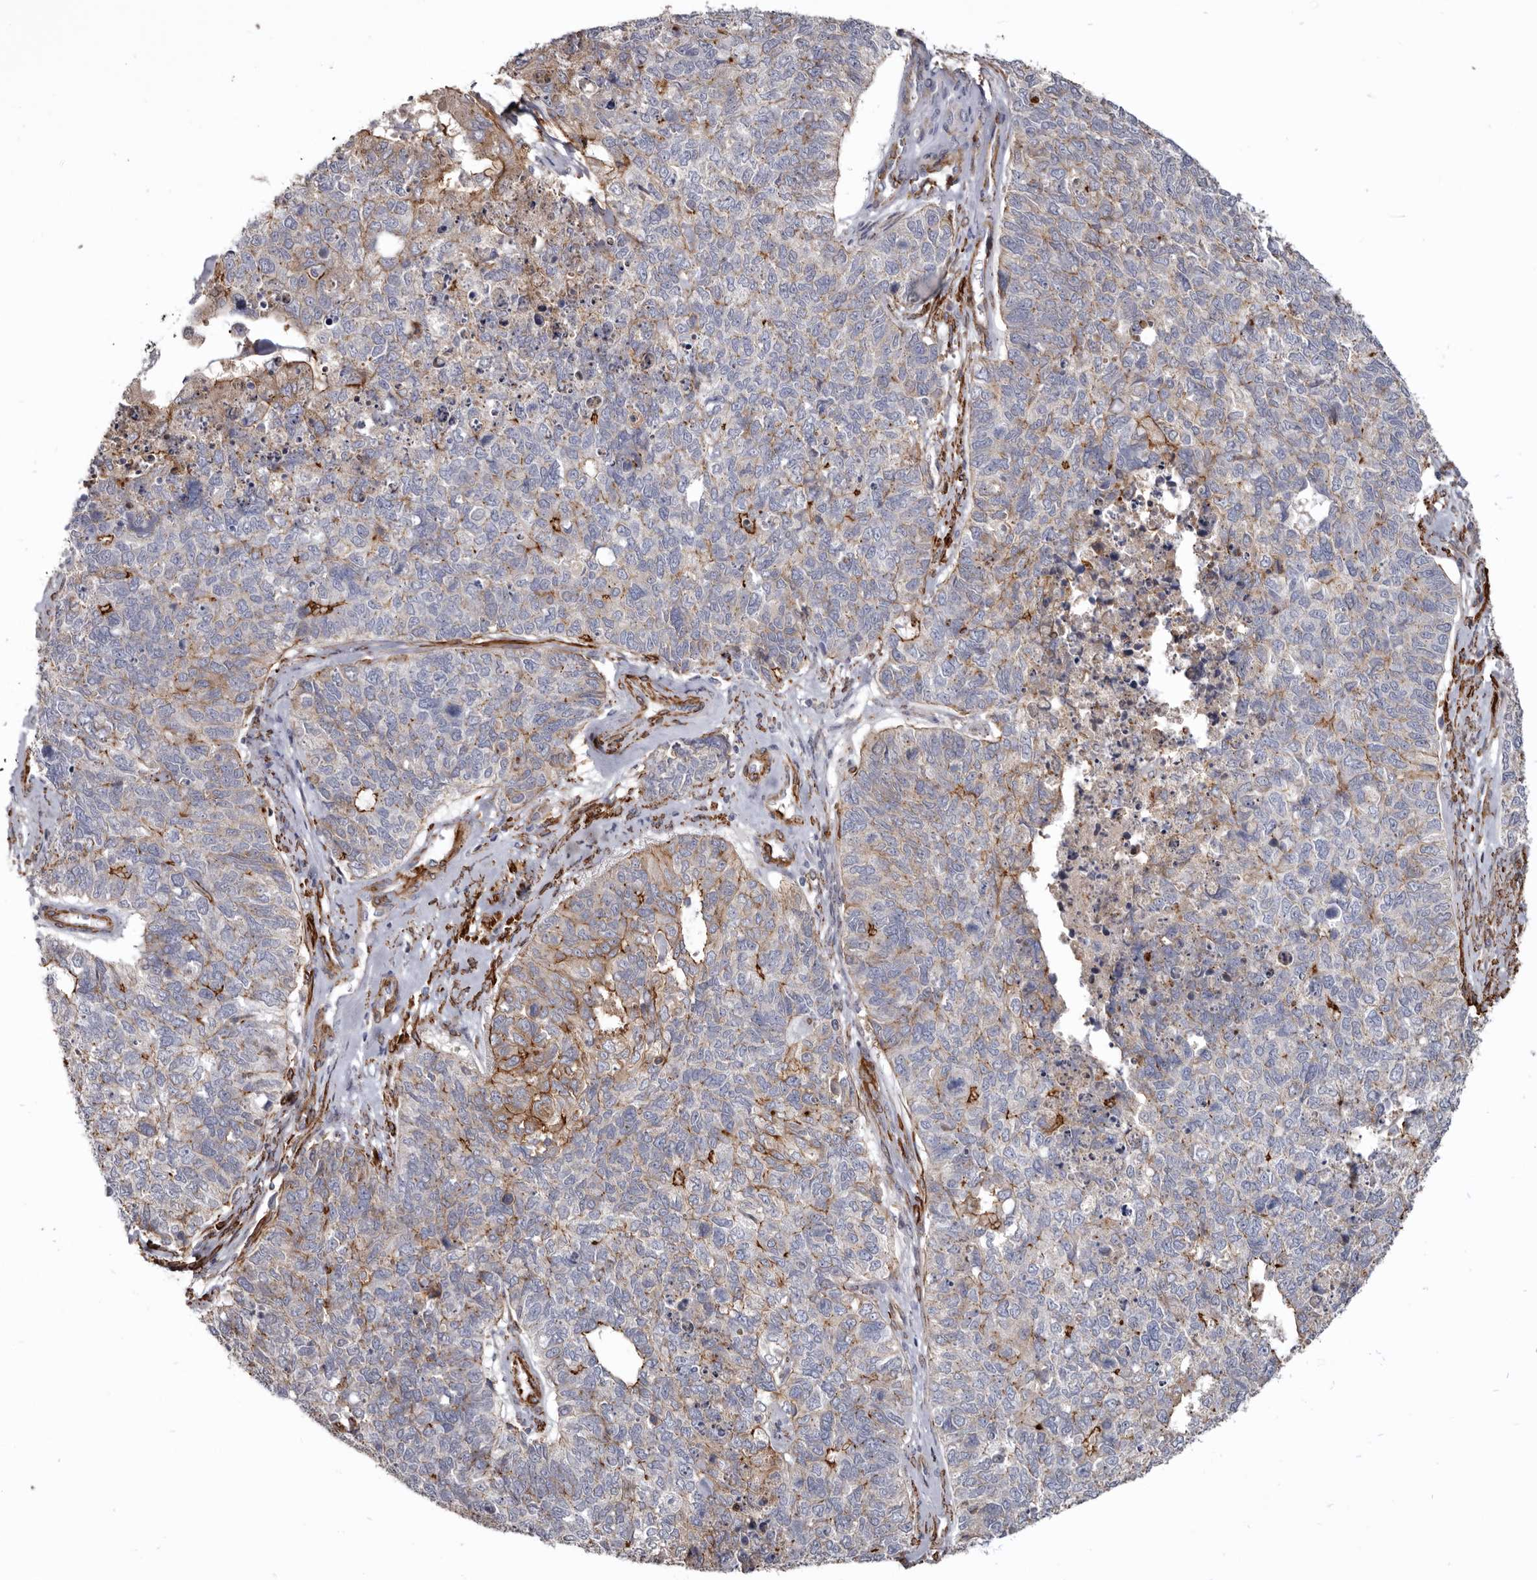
{"staining": {"intensity": "moderate", "quantity": "<25%", "location": "cytoplasmic/membranous"}, "tissue": "cervical cancer", "cell_type": "Tumor cells", "image_type": "cancer", "snomed": [{"axis": "morphology", "description": "Squamous cell carcinoma, NOS"}, {"axis": "topography", "description": "Cervix"}], "caption": "DAB immunohistochemical staining of human cervical cancer (squamous cell carcinoma) reveals moderate cytoplasmic/membranous protein staining in approximately <25% of tumor cells. The protein of interest is shown in brown color, while the nuclei are stained blue.", "gene": "CGN", "patient": {"sex": "female", "age": 63}}